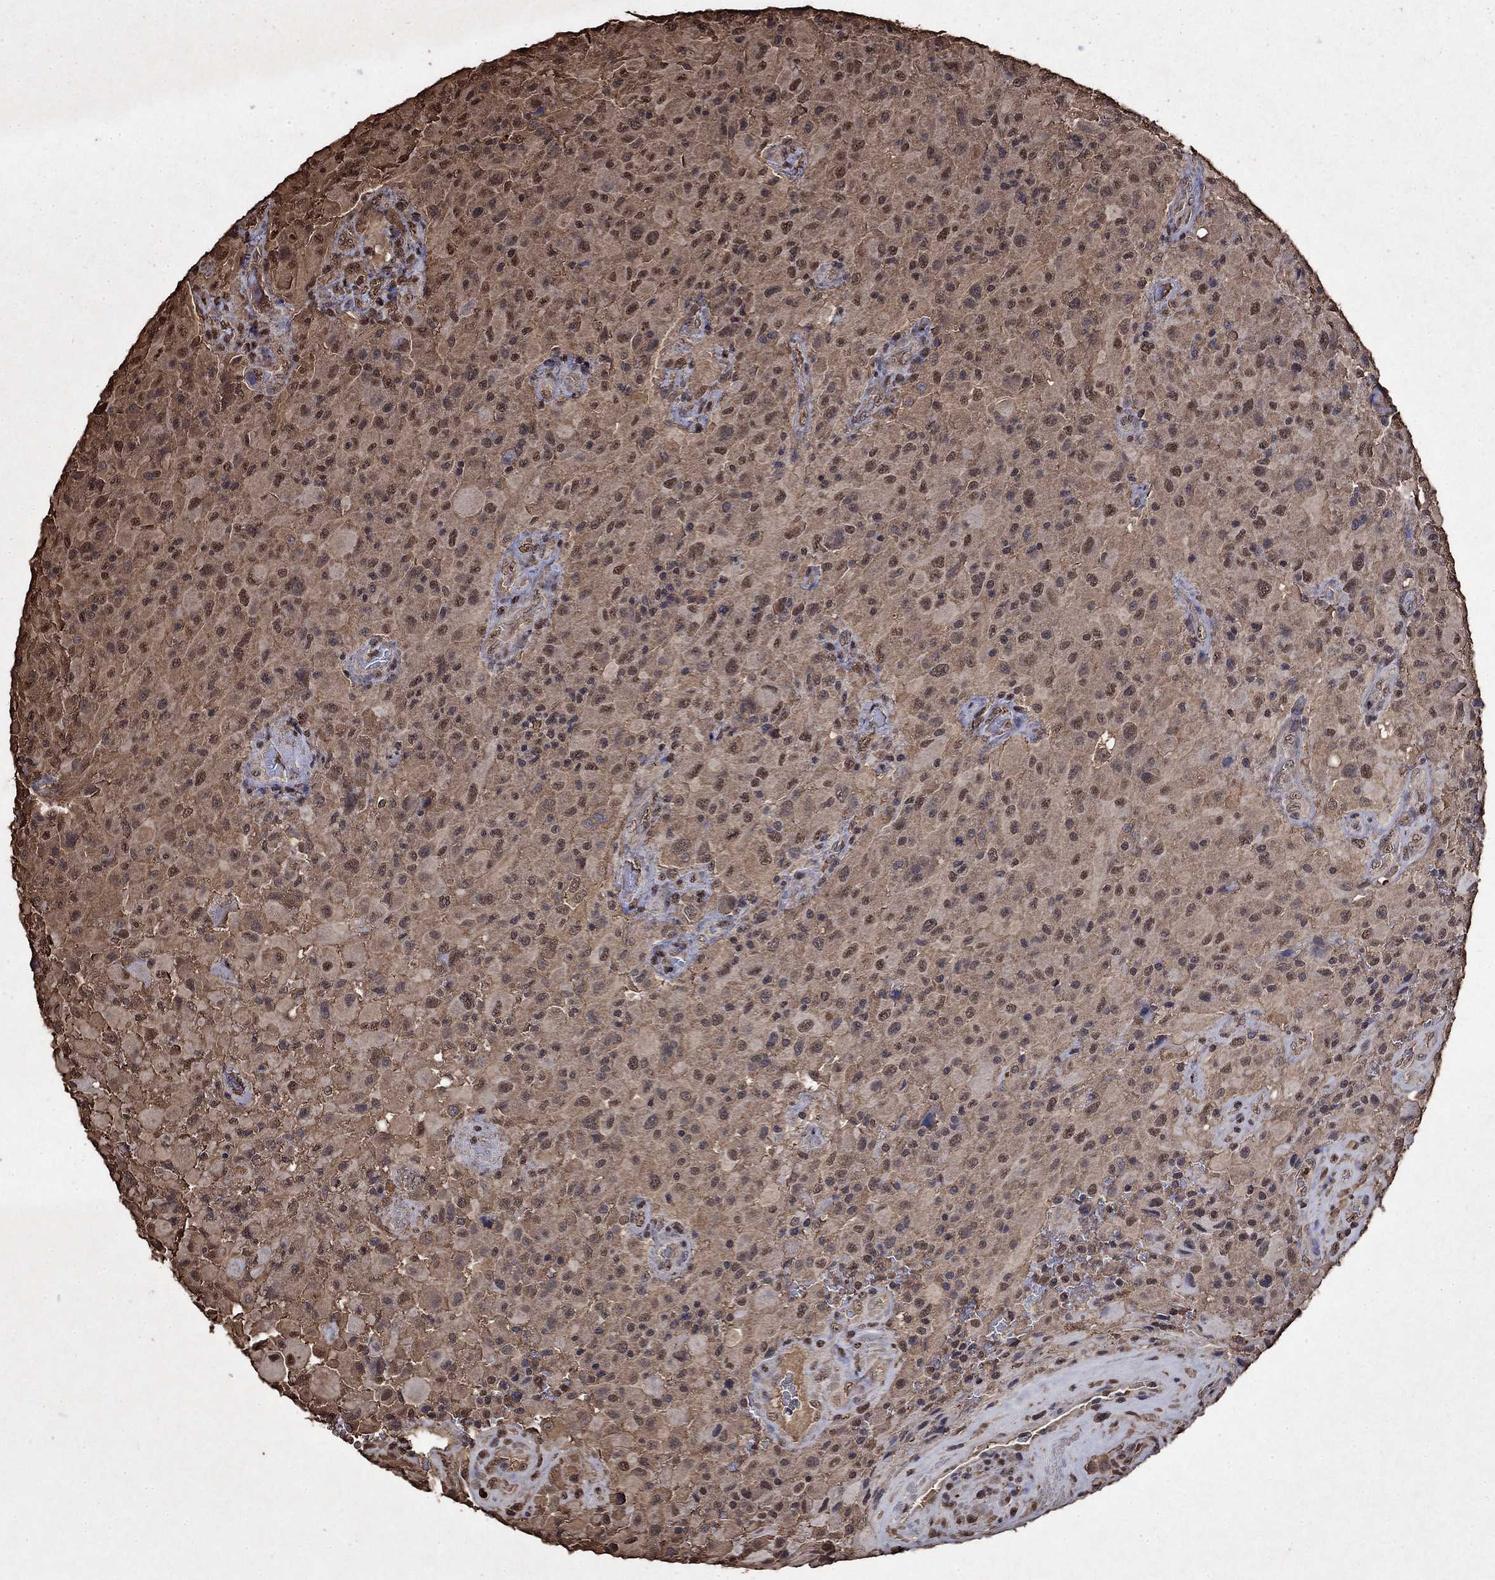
{"staining": {"intensity": "weak", "quantity": "25%-75%", "location": "nuclear"}, "tissue": "glioma", "cell_type": "Tumor cells", "image_type": "cancer", "snomed": [{"axis": "morphology", "description": "Glioma, malignant, High grade"}, {"axis": "topography", "description": "Cerebral cortex"}], "caption": "DAB (3,3'-diaminobenzidine) immunohistochemical staining of human glioma shows weak nuclear protein positivity in approximately 25%-75% of tumor cells. The staining was performed using DAB (3,3'-diaminobenzidine), with brown indicating positive protein expression. Nuclei are stained blue with hematoxylin.", "gene": "GAPDH", "patient": {"sex": "male", "age": 35}}